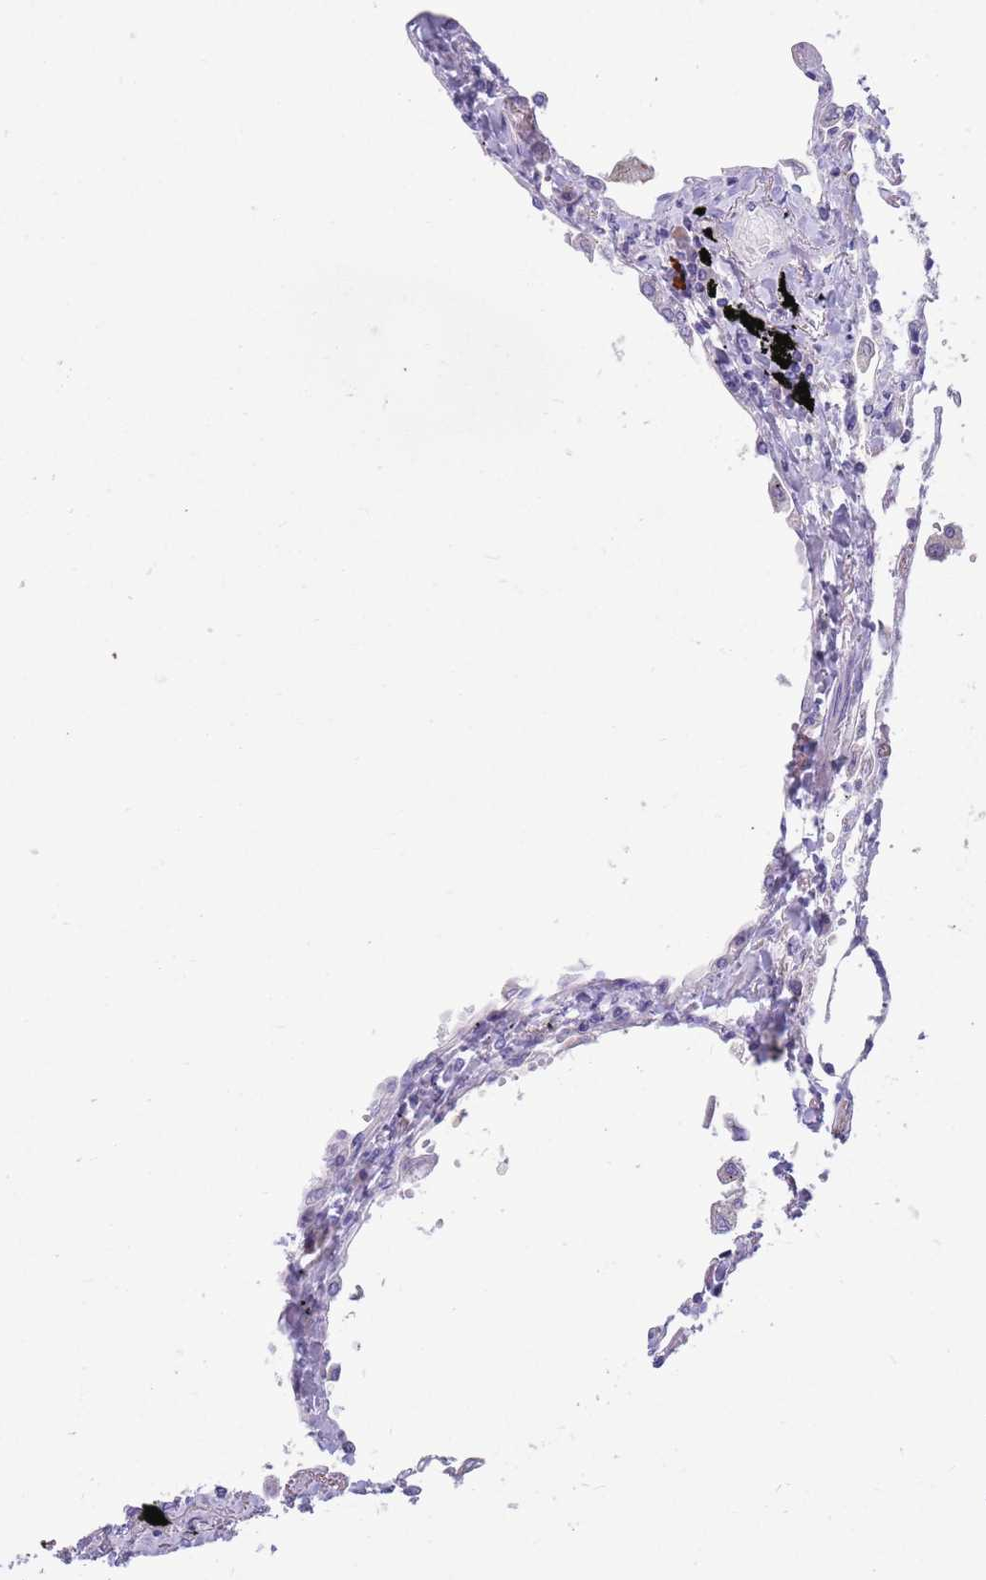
{"staining": {"intensity": "negative", "quantity": "none", "location": "none"}, "tissue": "lung", "cell_type": "Alveolar cells", "image_type": "normal", "snomed": [{"axis": "morphology", "description": "Normal tissue, NOS"}, {"axis": "topography", "description": "Lung"}], "caption": "IHC image of unremarkable human lung stained for a protein (brown), which reveals no staining in alveolar cells.", "gene": "KLHL29", "patient": {"sex": "female", "age": 67}}